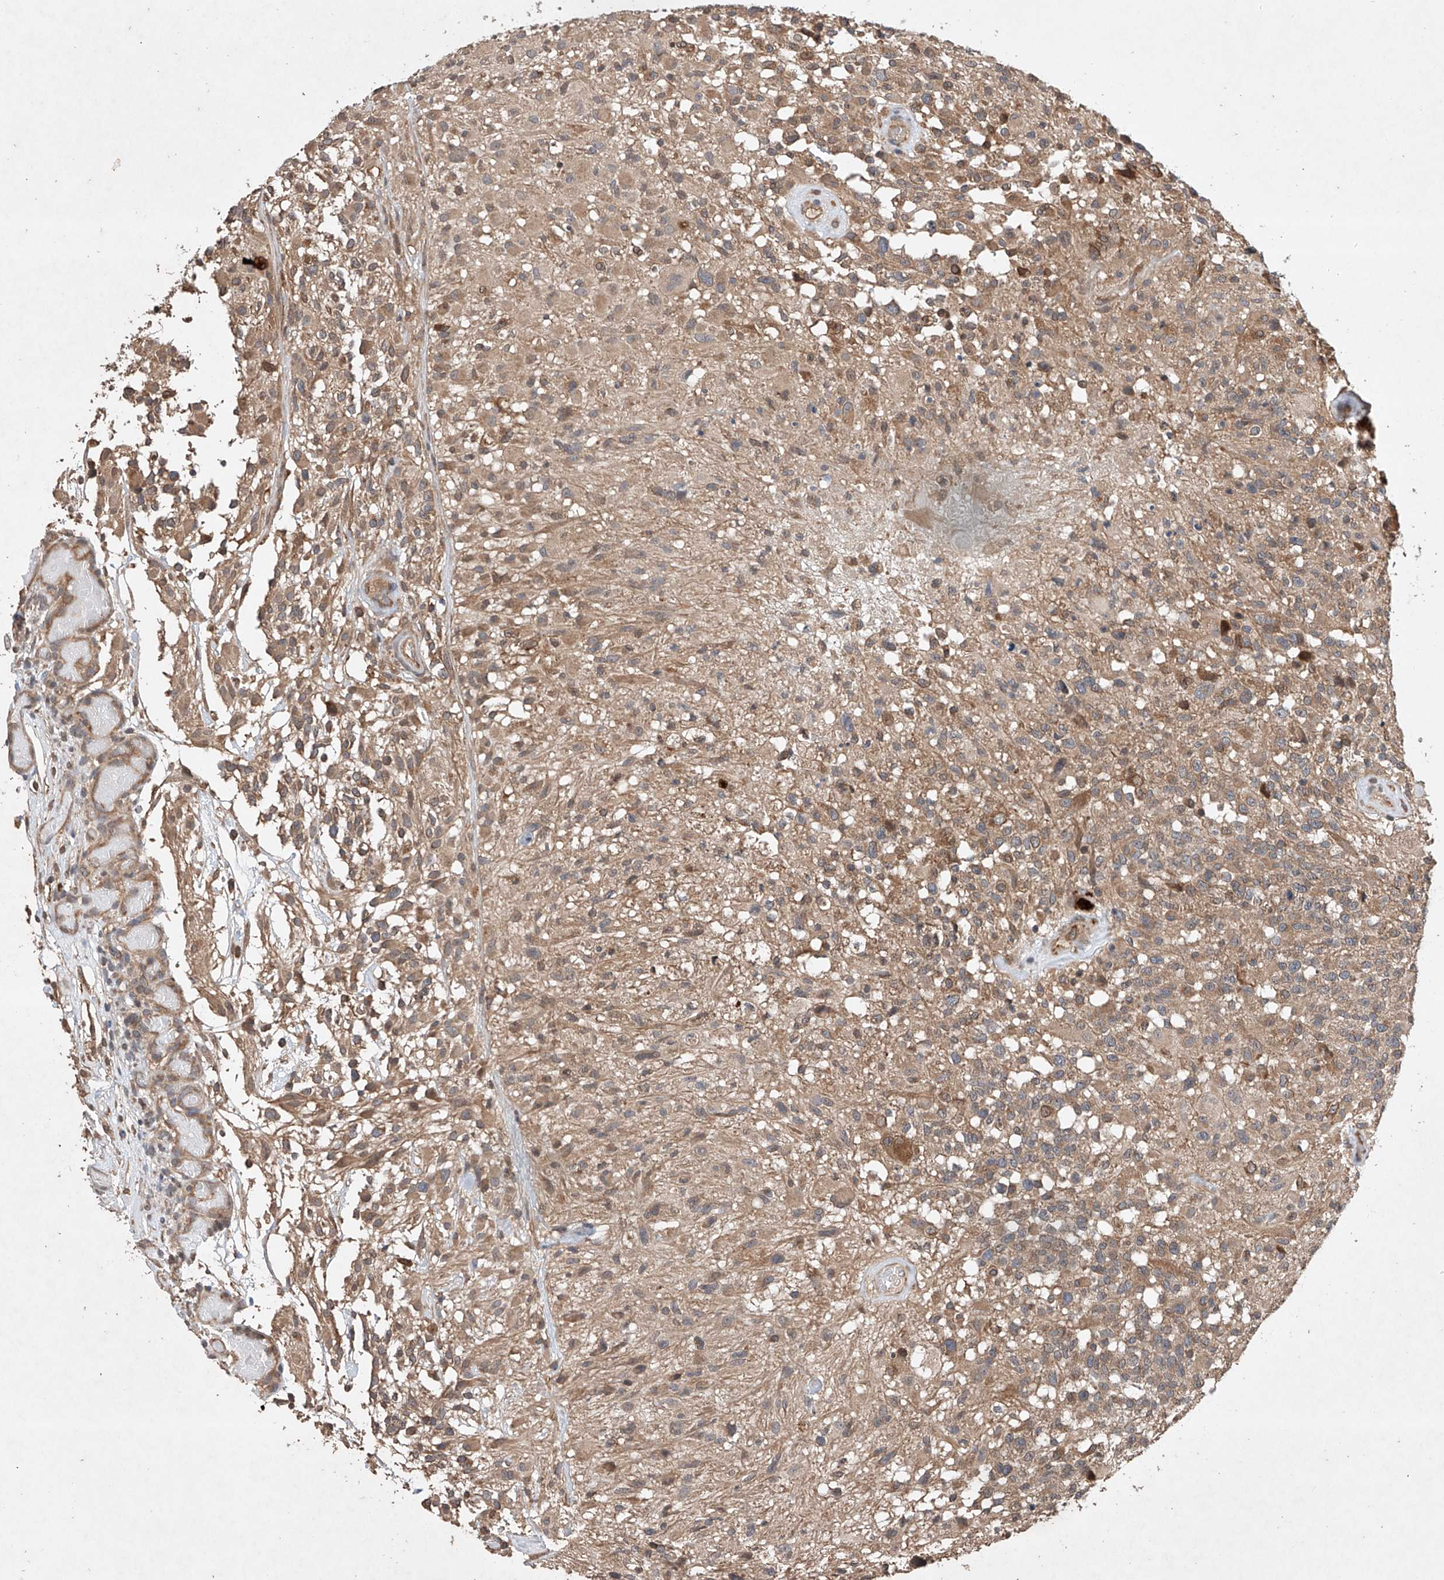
{"staining": {"intensity": "weak", "quantity": "25%-75%", "location": "cytoplasmic/membranous"}, "tissue": "glioma", "cell_type": "Tumor cells", "image_type": "cancer", "snomed": [{"axis": "morphology", "description": "Glioma, malignant, High grade"}, {"axis": "morphology", "description": "Glioblastoma, NOS"}, {"axis": "topography", "description": "Brain"}], "caption": "Malignant glioma (high-grade) stained for a protein exhibits weak cytoplasmic/membranous positivity in tumor cells.", "gene": "LURAP1", "patient": {"sex": "male", "age": 60}}